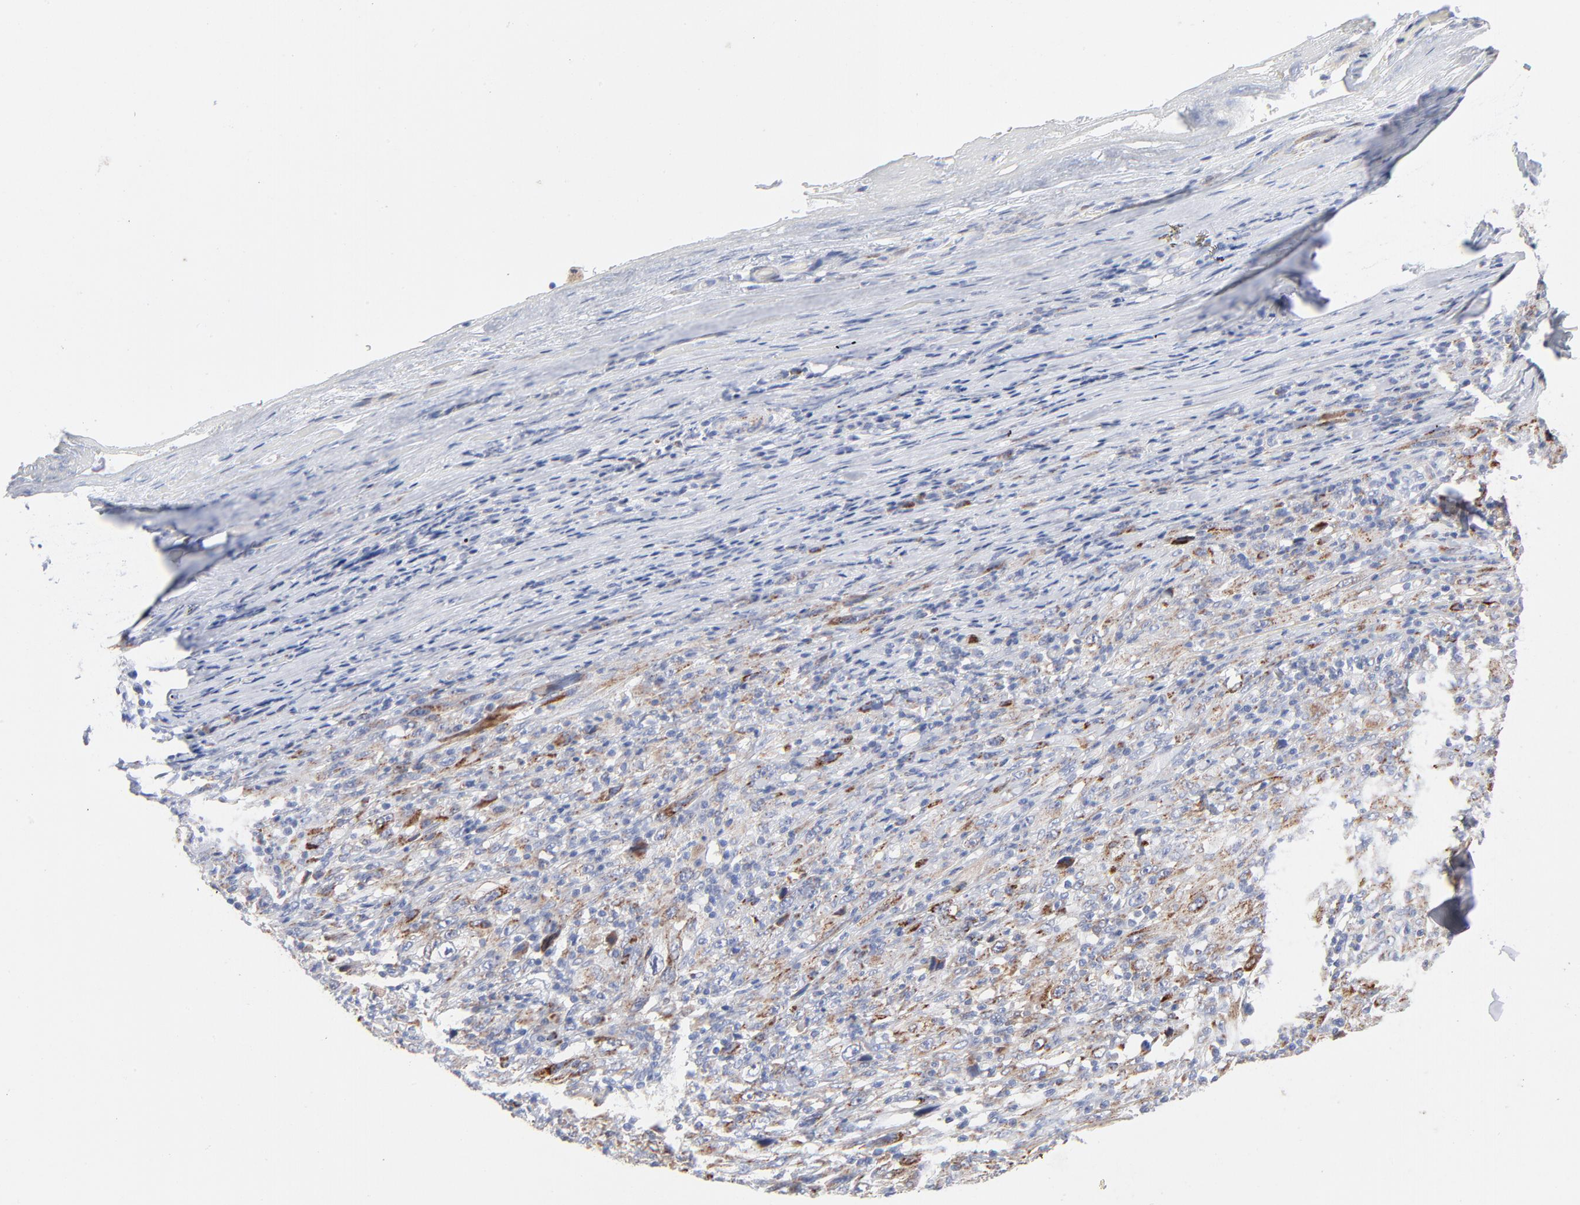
{"staining": {"intensity": "weak", "quantity": "<25%", "location": "cytoplasmic/membranous"}, "tissue": "melanoma", "cell_type": "Tumor cells", "image_type": "cancer", "snomed": [{"axis": "morphology", "description": "Malignant melanoma, Metastatic site"}, {"axis": "topography", "description": "Skin"}], "caption": "Melanoma stained for a protein using immunohistochemistry displays no positivity tumor cells.", "gene": "CHCHD10", "patient": {"sex": "female", "age": 56}}